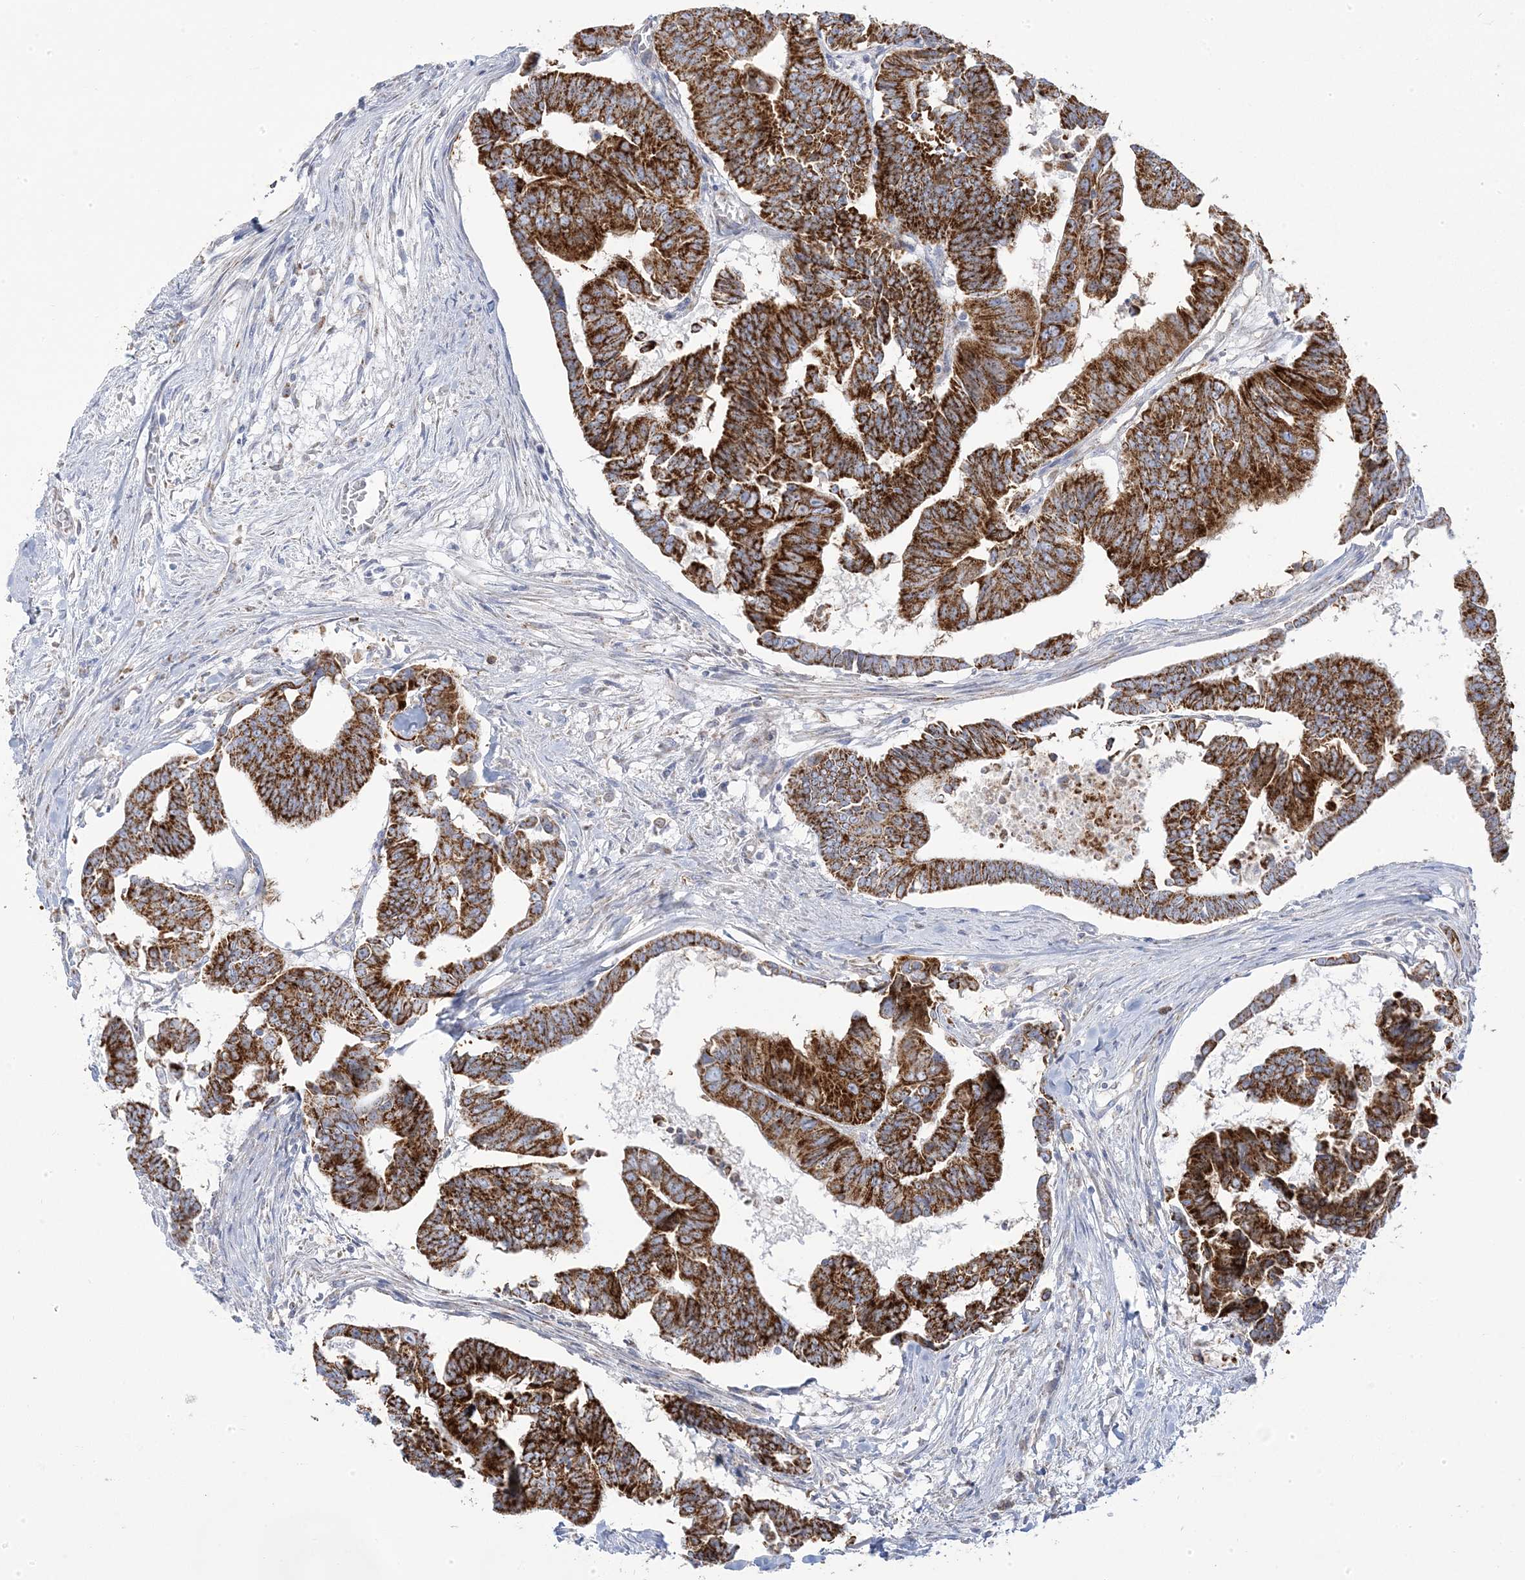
{"staining": {"intensity": "strong", "quantity": ">75%", "location": "cytoplasmic/membranous"}, "tissue": "colorectal cancer", "cell_type": "Tumor cells", "image_type": "cancer", "snomed": [{"axis": "morphology", "description": "Adenocarcinoma, NOS"}, {"axis": "topography", "description": "Rectum"}], "caption": "Immunohistochemical staining of human colorectal cancer (adenocarcinoma) reveals strong cytoplasmic/membranous protein staining in about >75% of tumor cells.", "gene": "PCCB", "patient": {"sex": "female", "age": 65}}